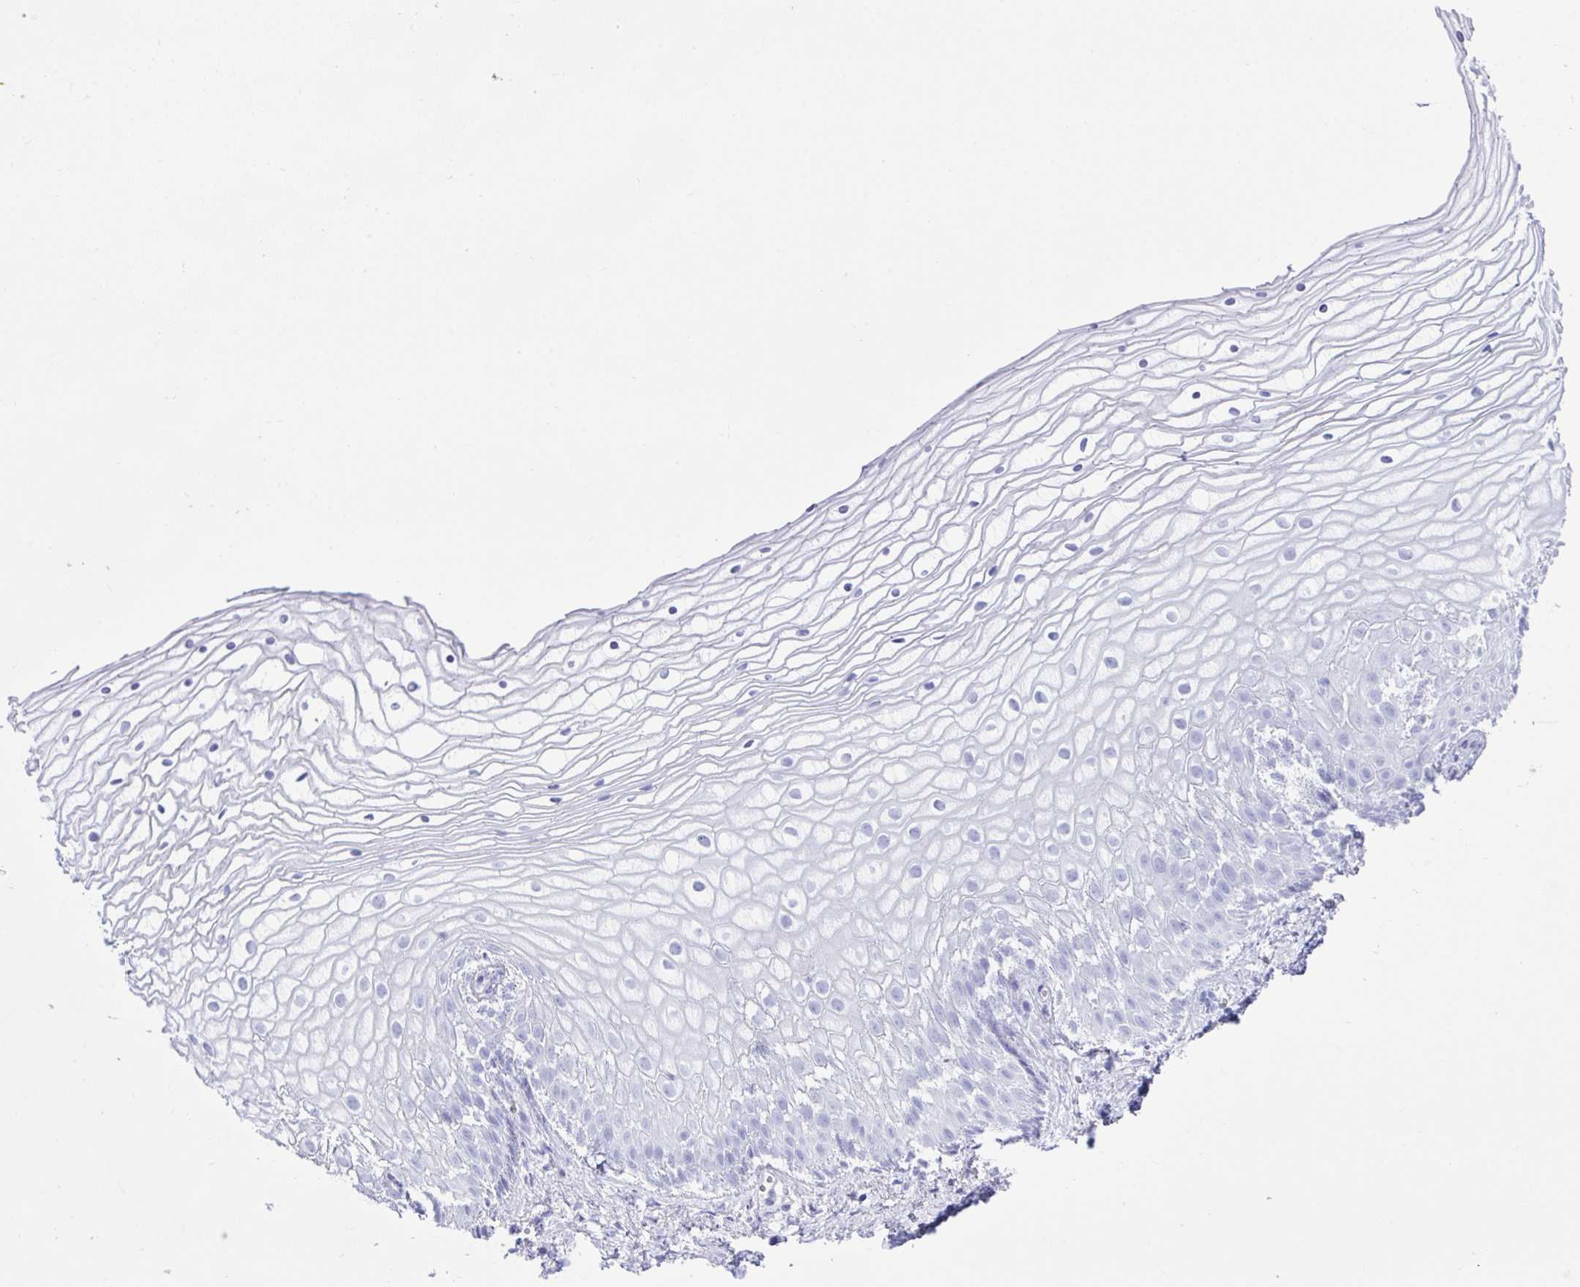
{"staining": {"intensity": "negative", "quantity": "none", "location": "none"}, "tissue": "vagina", "cell_type": "Squamous epithelial cells", "image_type": "normal", "snomed": [{"axis": "morphology", "description": "Normal tissue, NOS"}, {"axis": "topography", "description": "Vagina"}], "caption": "This image is of unremarkable vagina stained with immunohistochemistry (IHC) to label a protein in brown with the nuclei are counter-stained blue. There is no positivity in squamous epithelial cells.", "gene": "PSCA", "patient": {"sex": "female", "age": 56}}